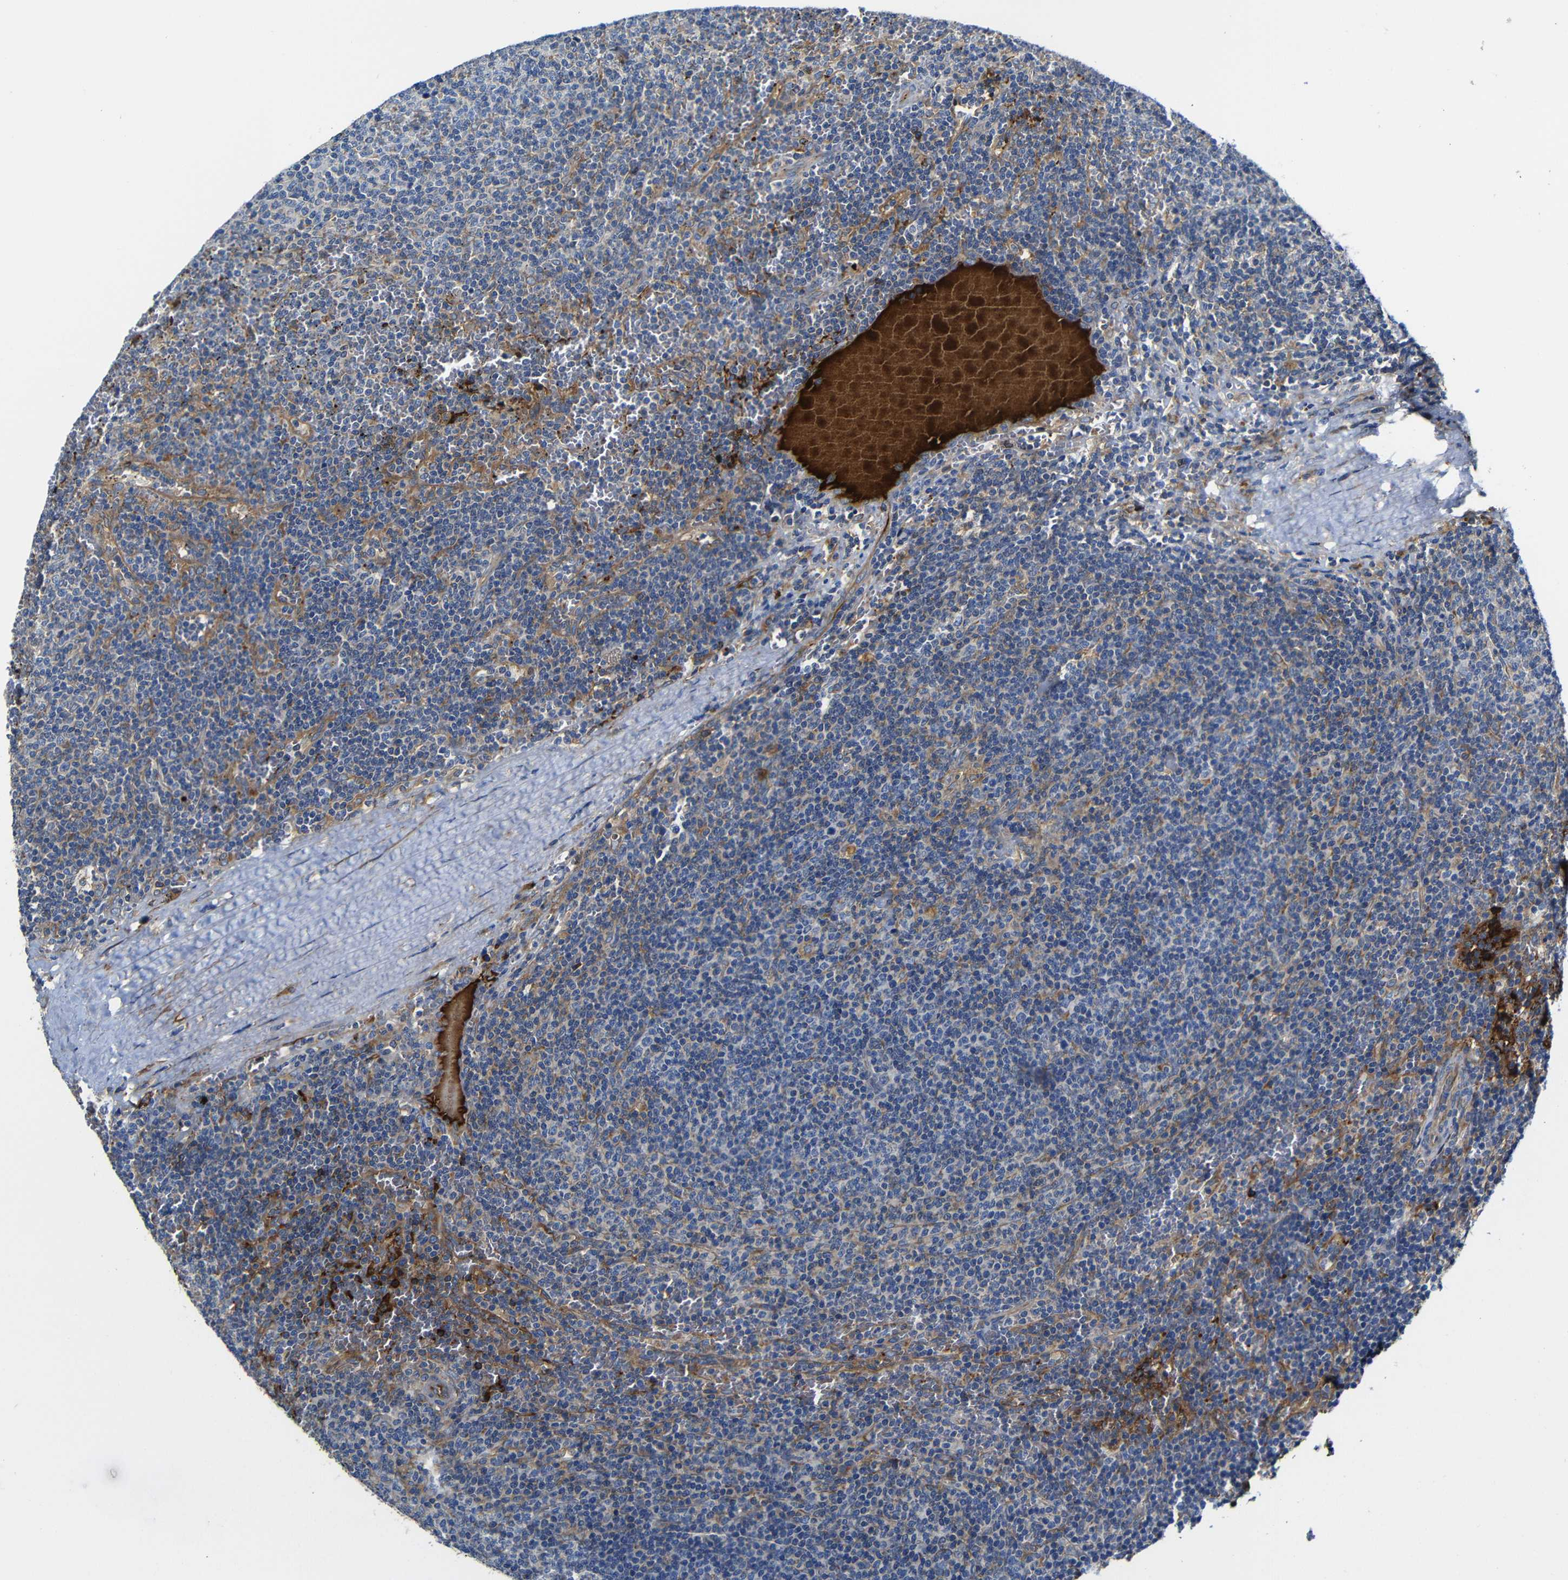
{"staining": {"intensity": "weak", "quantity": "<25%", "location": "cytoplasmic/membranous"}, "tissue": "lymphoma", "cell_type": "Tumor cells", "image_type": "cancer", "snomed": [{"axis": "morphology", "description": "Malignant lymphoma, non-Hodgkin's type, Low grade"}, {"axis": "topography", "description": "Spleen"}], "caption": "Micrograph shows no significant protein positivity in tumor cells of lymphoma.", "gene": "CLCC1", "patient": {"sex": "female", "age": 50}}